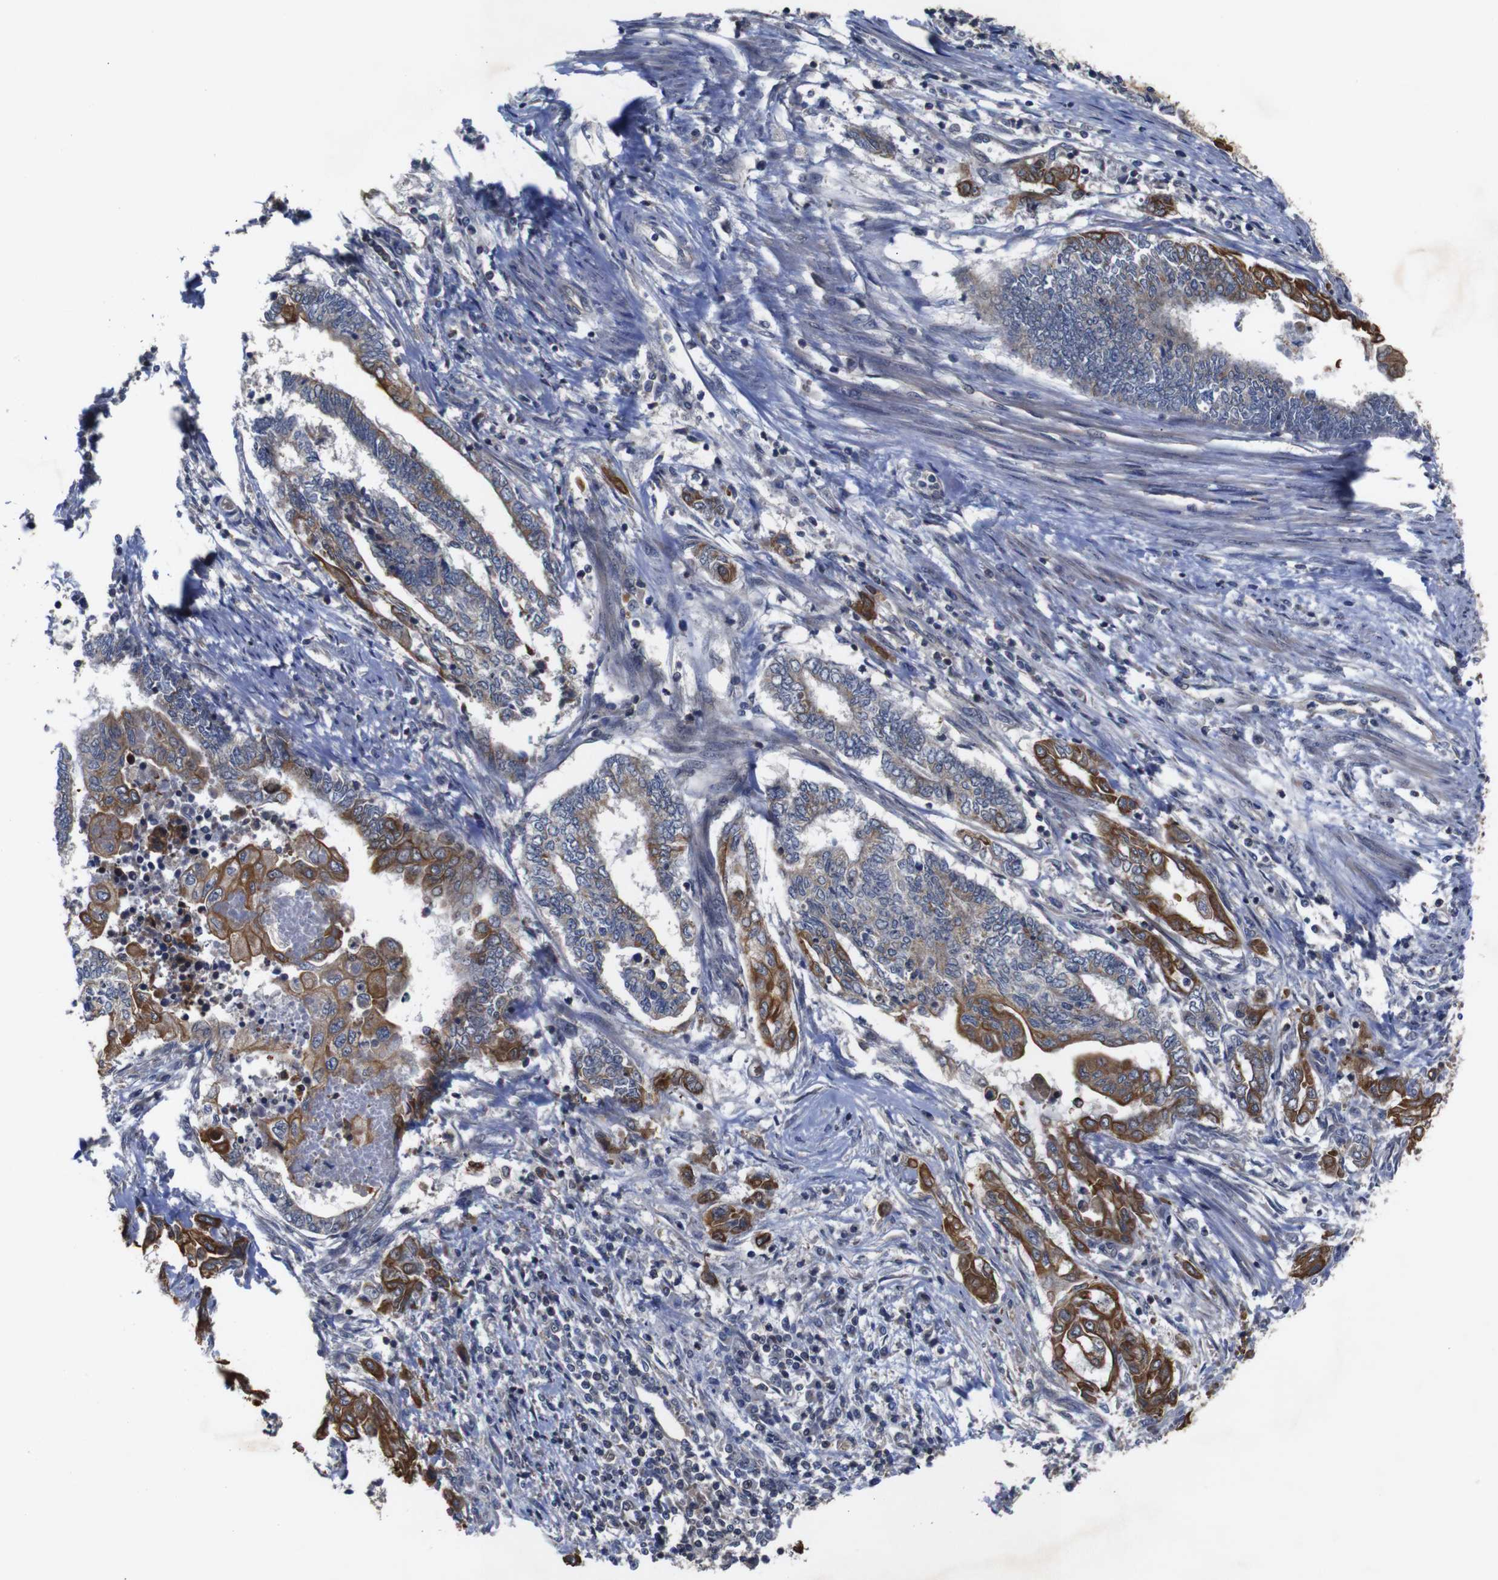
{"staining": {"intensity": "strong", "quantity": "25%-75%", "location": "cytoplasmic/membranous"}, "tissue": "endometrial cancer", "cell_type": "Tumor cells", "image_type": "cancer", "snomed": [{"axis": "morphology", "description": "Adenocarcinoma, NOS"}, {"axis": "topography", "description": "Uterus"}, {"axis": "topography", "description": "Endometrium"}], "caption": "Immunohistochemical staining of endometrial adenocarcinoma exhibits strong cytoplasmic/membranous protein positivity in approximately 25%-75% of tumor cells.", "gene": "BRWD3", "patient": {"sex": "female", "age": 70}}